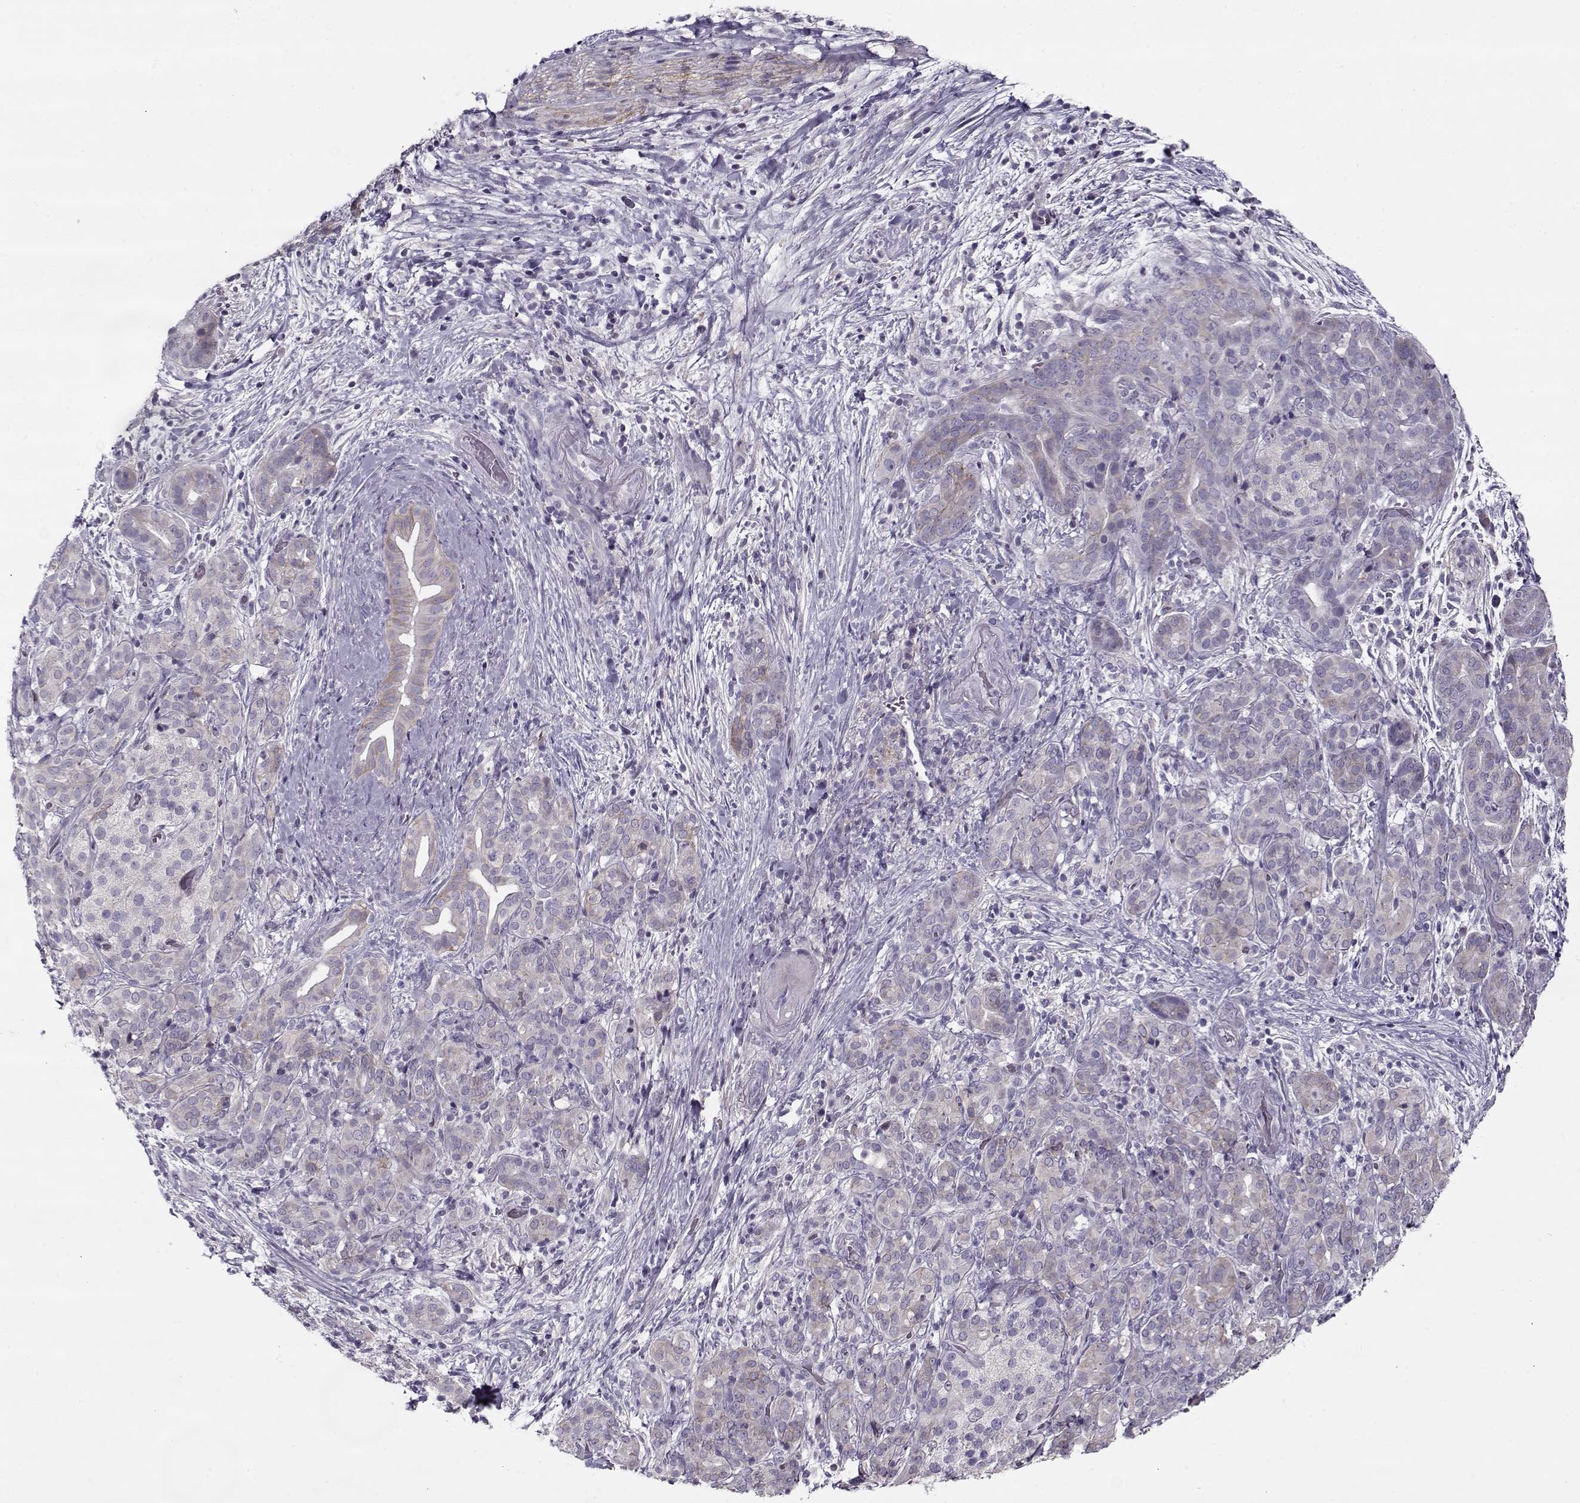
{"staining": {"intensity": "weak", "quantity": "25%-75%", "location": "cytoplasmic/membranous"}, "tissue": "pancreatic cancer", "cell_type": "Tumor cells", "image_type": "cancer", "snomed": [{"axis": "morphology", "description": "Adenocarcinoma, NOS"}, {"axis": "topography", "description": "Pancreas"}], "caption": "Pancreatic adenocarcinoma stained with IHC demonstrates weak cytoplasmic/membranous positivity in approximately 25%-75% of tumor cells.", "gene": "PP2D1", "patient": {"sex": "male", "age": 44}}